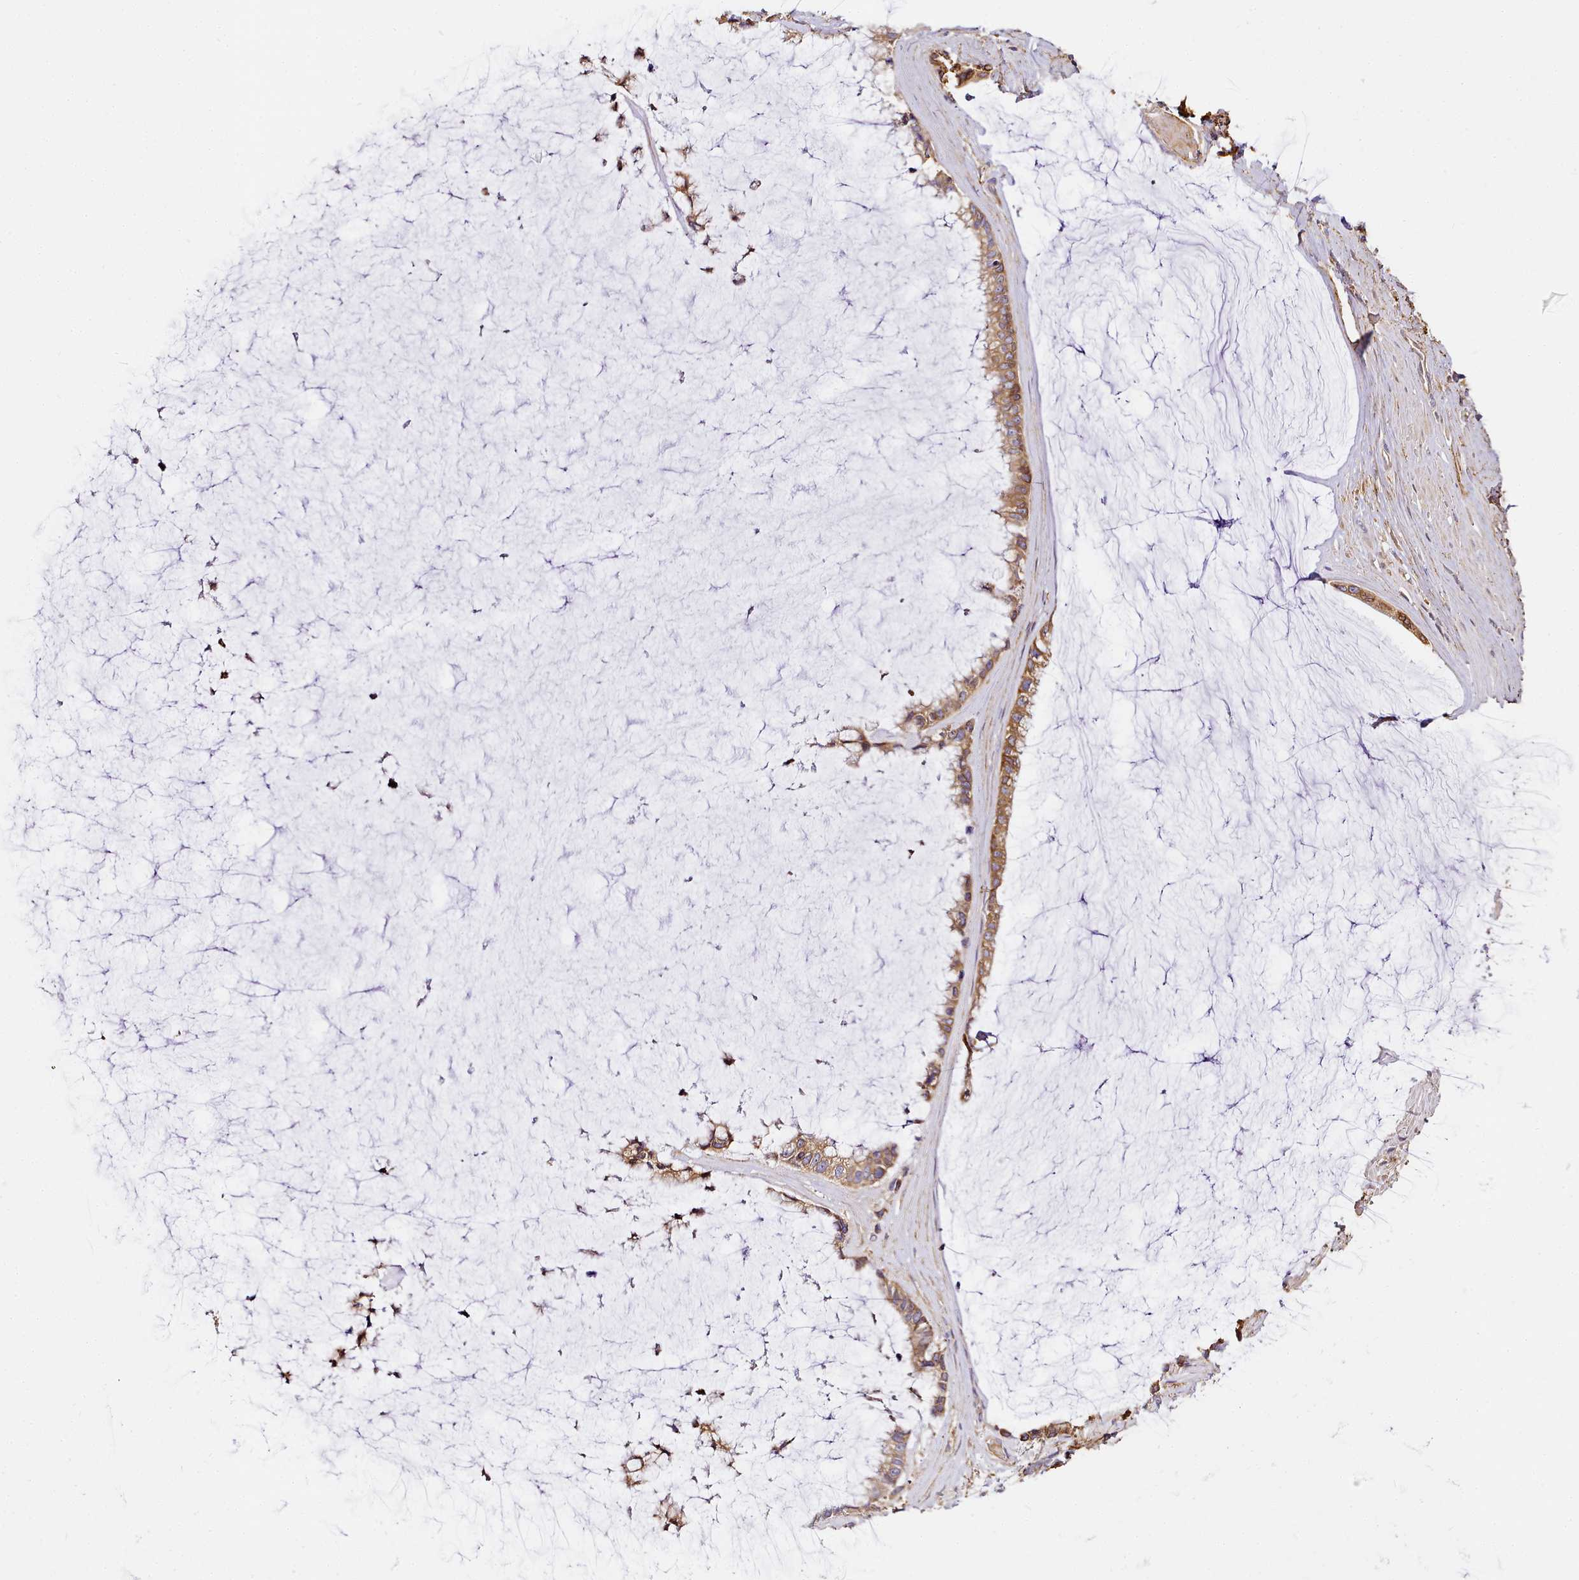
{"staining": {"intensity": "moderate", "quantity": ">75%", "location": "cytoplasmic/membranous"}, "tissue": "ovarian cancer", "cell_type": "Tumor cells", "image_type": "cancer", "snomed": [{"axis": "morphology", "description": "Cystadenocarcinoma, mucinous, NOS"}, {"axis": "topography", "description": "Ovary"}], "caption": "DAB (3,3'-diaminobenzidine) immunohistochemical staining of ovarian cancer reveals moderate cytoplasmic/membranous protein staining in approximately >75% of tumor cells.", "gene": "NBPF1", "patient": {"sex": "female", "age": 39}}